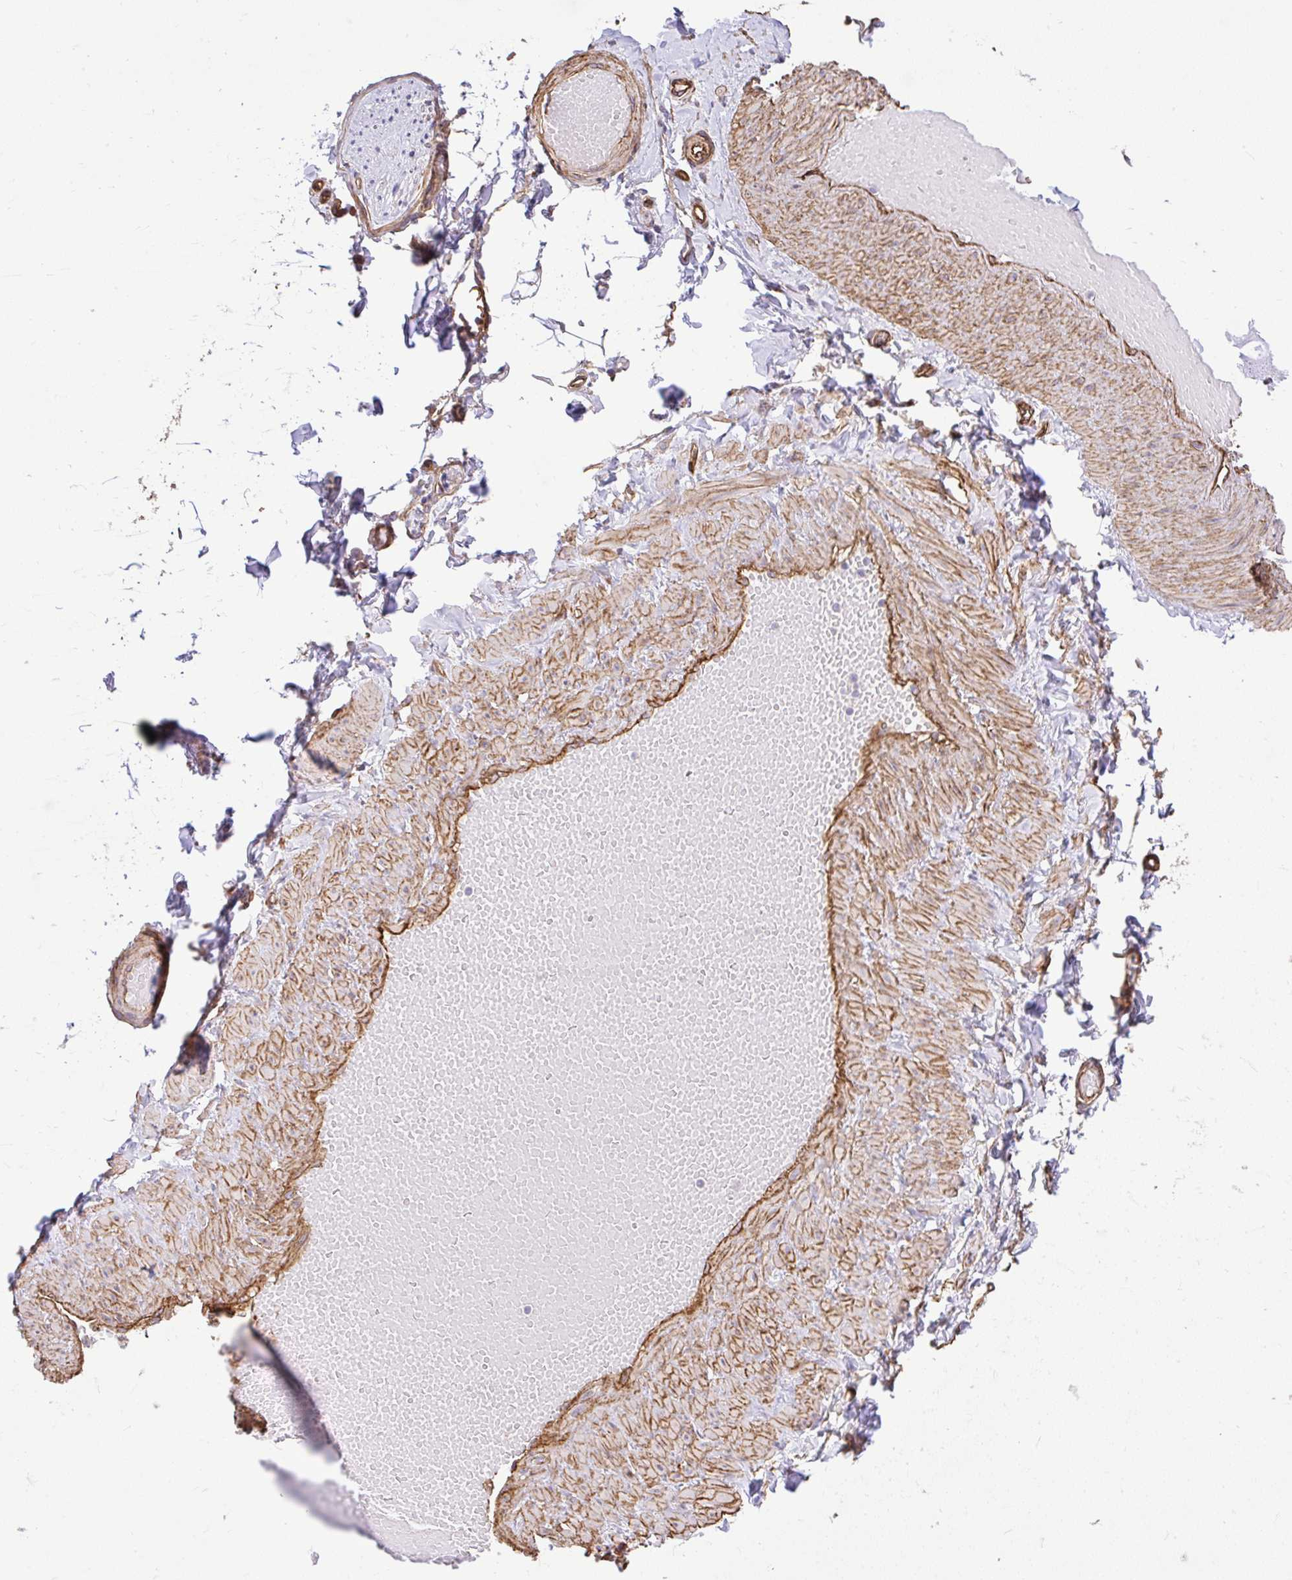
{"staining": {"intensity": "negative", "quantity": "none", "location": "none"}, "tissue": "adipose tissue", "cell_type": "Adipocytes", "image_type": "normal", "snomed": [{"axis": "morphology", "description": "Normal tissue, NOS"}, {"axis": "topography", "description": "Soft tissue"}, {"axis": "topography", "description": "Adipose tissue"}, {"axis": "topography", "description": "Vascular tissue"}, {"axis": "topography", "description": "Peripheral nerve tissue"}], "caption": "The photomicrograph shows no staining of adipocytes in normal adipose tissue. (Stains: DAB IHC with hematoxylin counter stain, Microscopy: brightfield microscopy at high magnification).", "gene": "PTPRK", "patient": {"sex": "male", "age": 29}}